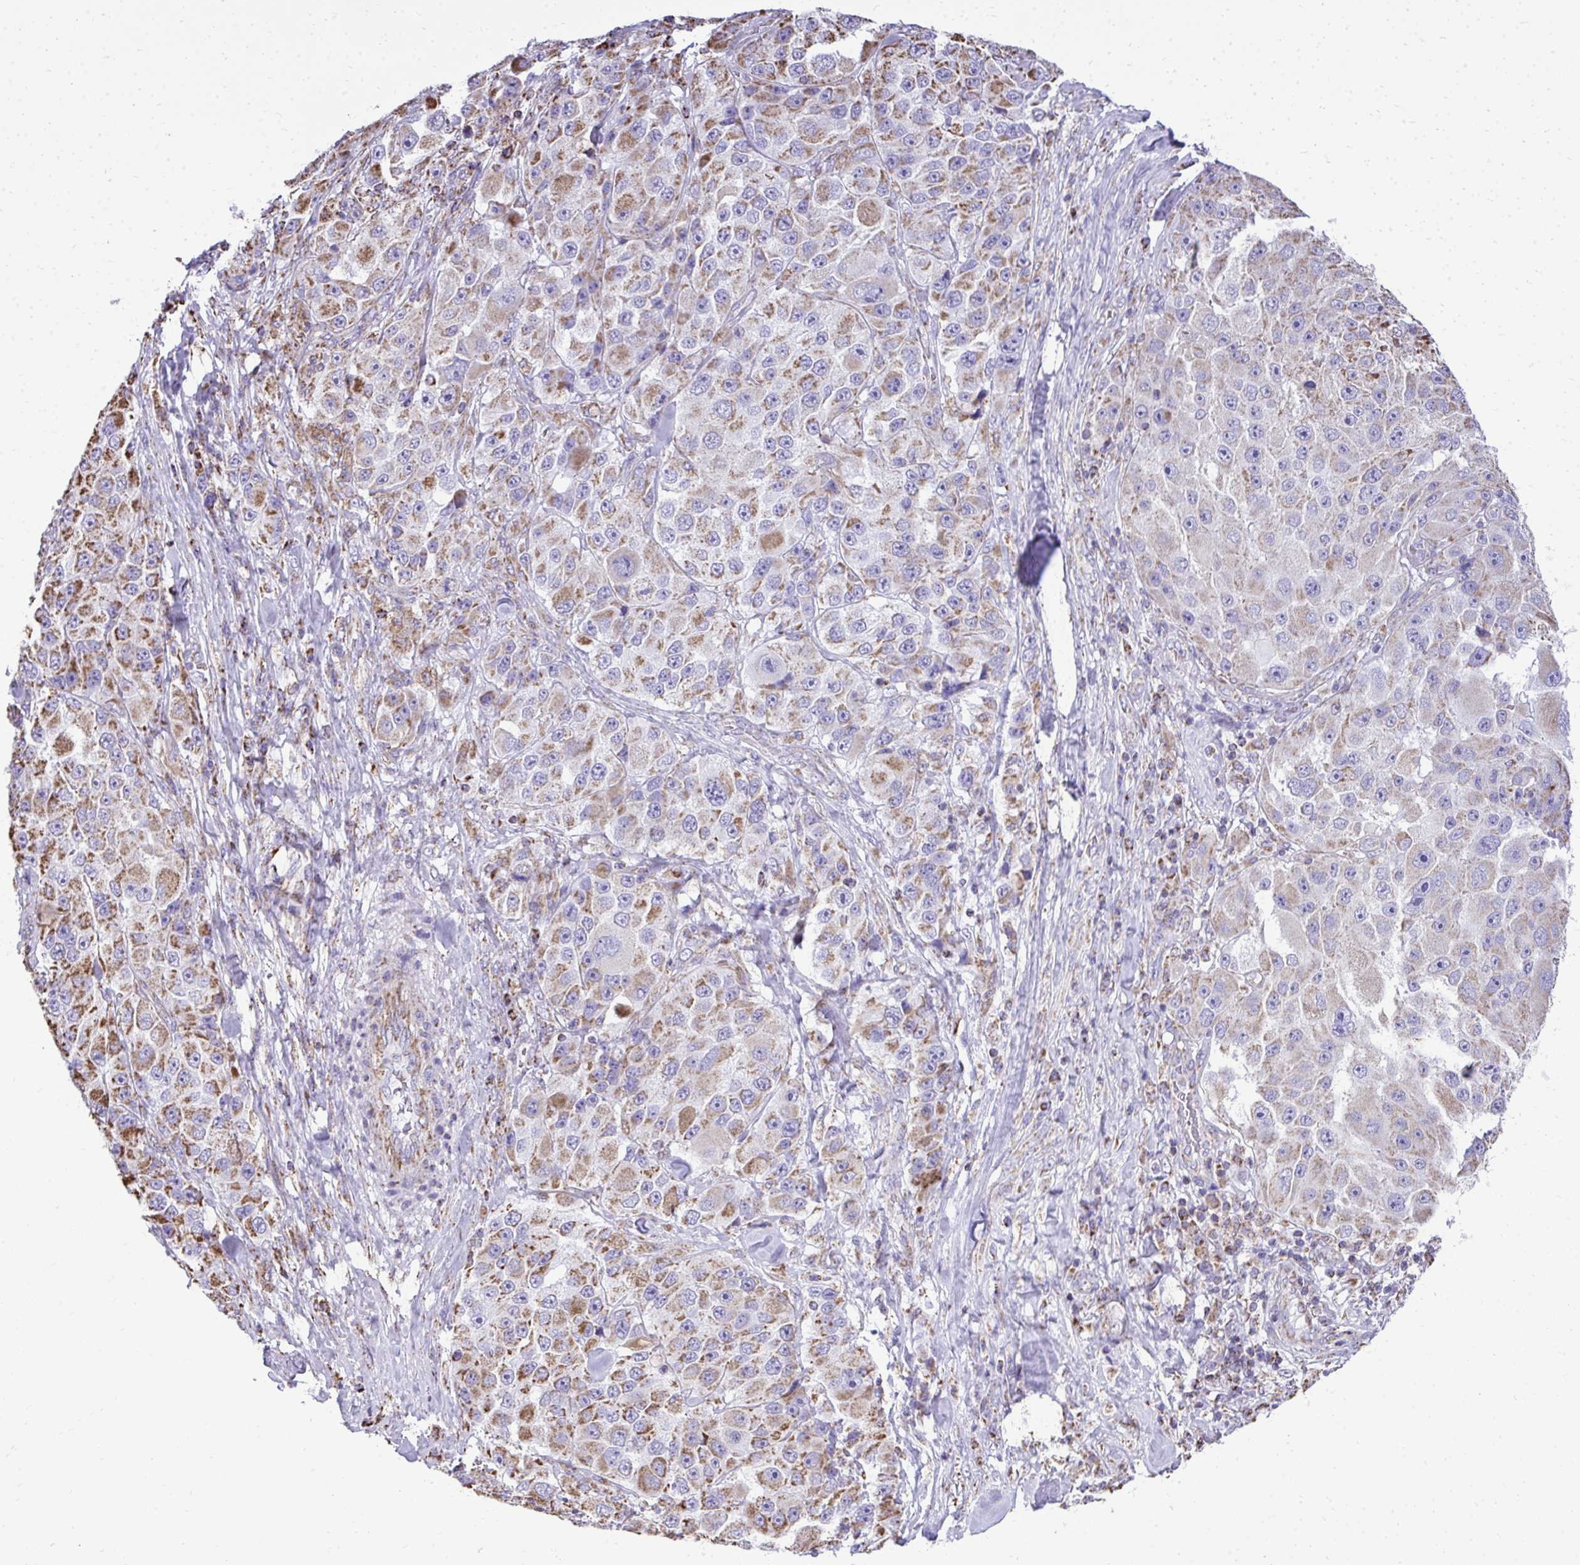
{"staining": {"intensity": "moderate", "quantity": "25%-75%", "location": "cytoplasmic/membranous"}, "tissue": "melanoma", "cell_type": "Tumor cells", "image_type": "cancer", "snomed": [{"axis": "morphology", "description": "Malignant melanoma, Metastatic site"}, {"axis": "topography", "description": "Lymph node"}], "caption": "Melanoma tissue shows moderate cytoplasmic/membranous staining in about 25%-75% of tumor cells", "gene": "MPZL2", "patient": {"sex": "male", "age": 62}}